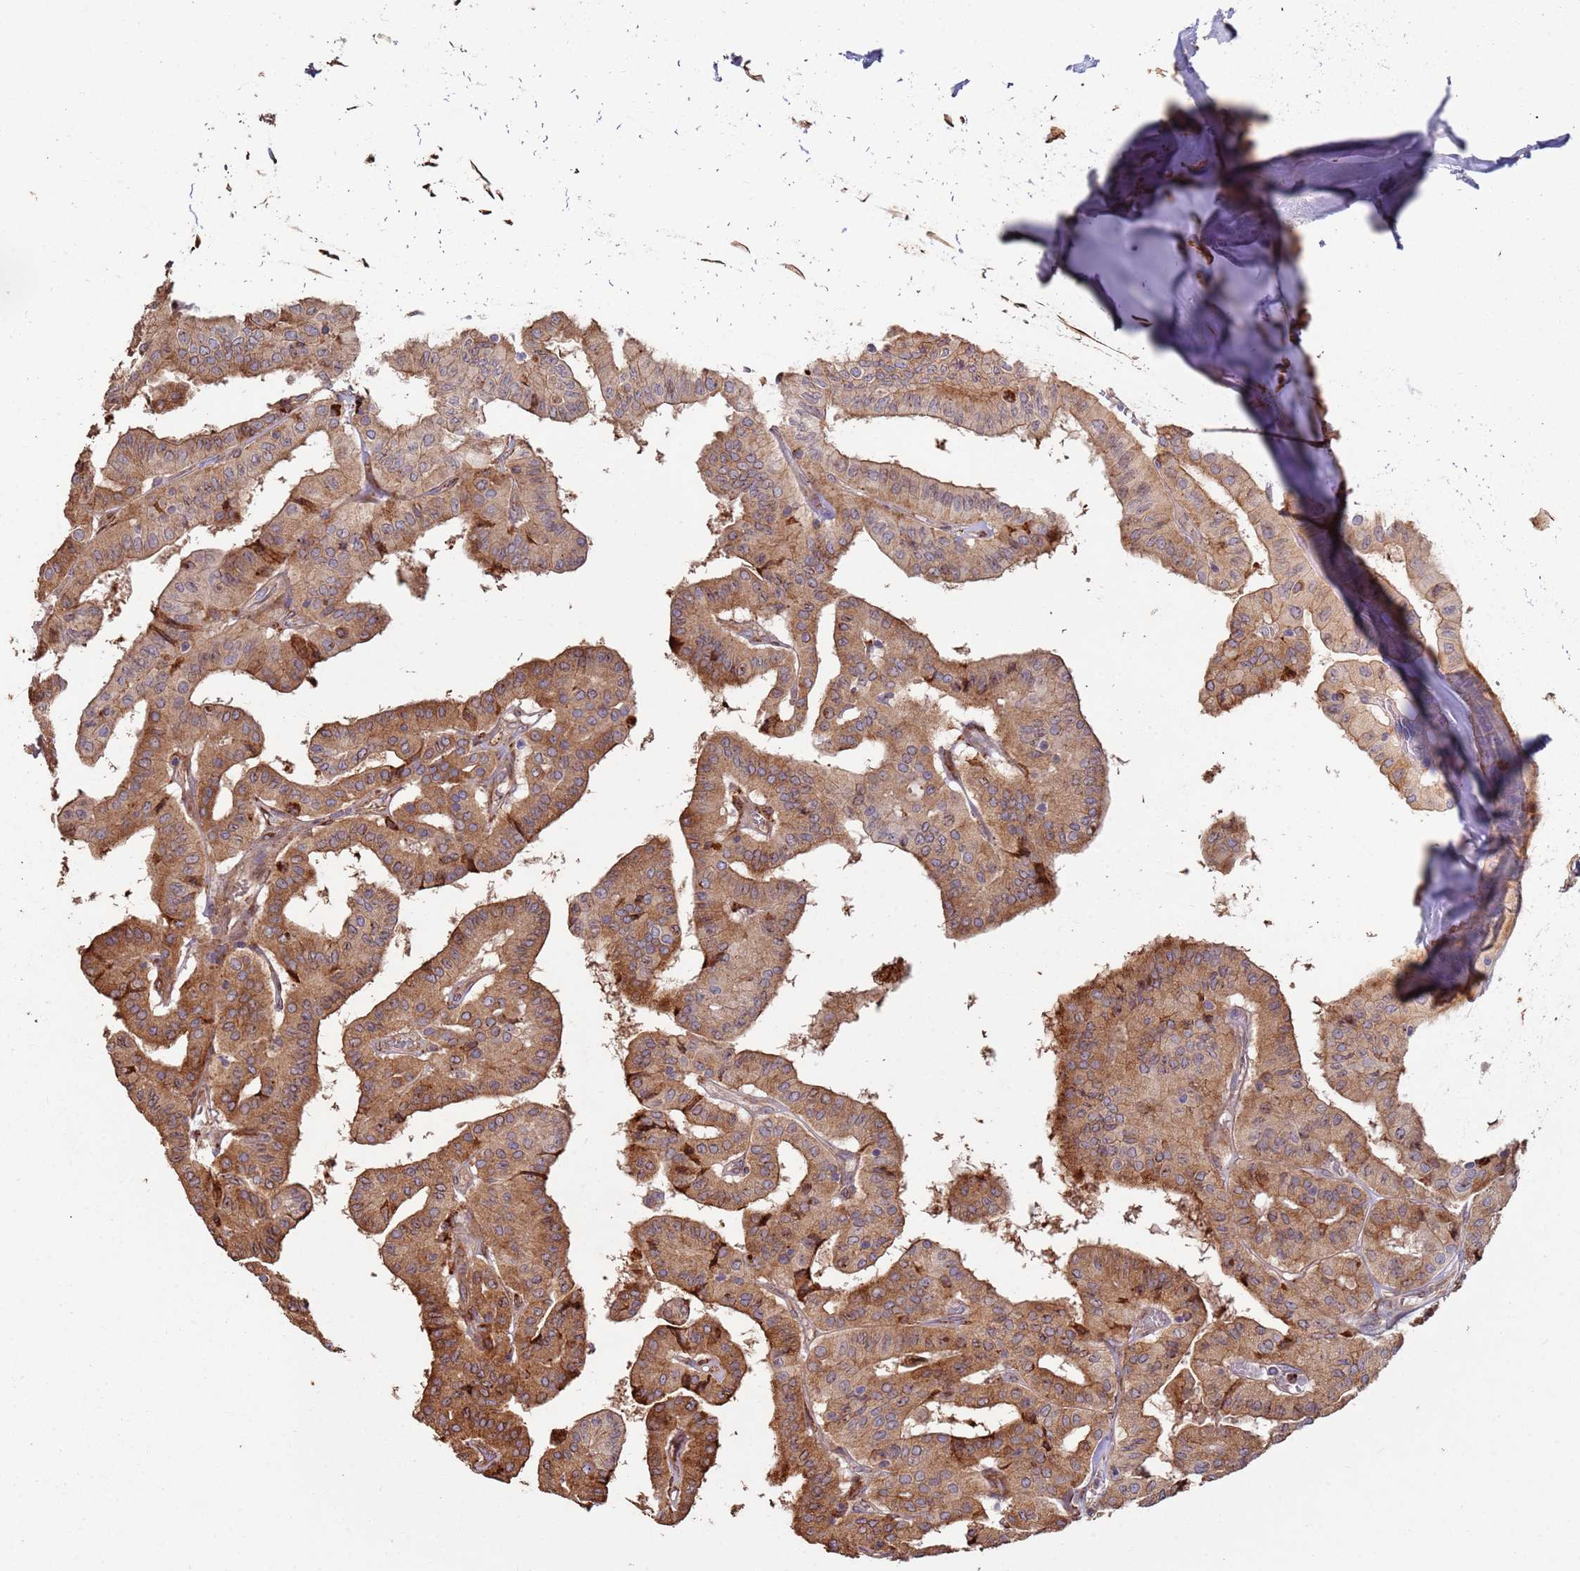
{"staining": {"intensity": "strong", "quantity": ">75%", "location": "cytoplasmic/membranous"}, "tissue": "thyroid cancer", "cell_type": "Tumor cells", "image_type": "cancer", "snomed": [{"axis": "morphology", "description": "Papillary adenocarcinoma, NOS"}, {"axis": "topography", "description": "Thyroid gland"}], "caption": "Immunohistochemistry (IHC) of human thyroid cancer shows high levels of strong cytoplasmic/membranous staining in approximately >75% of tumor cells.", "gene": "LACC1", "patient": {"sex": "female", "age": 59}}